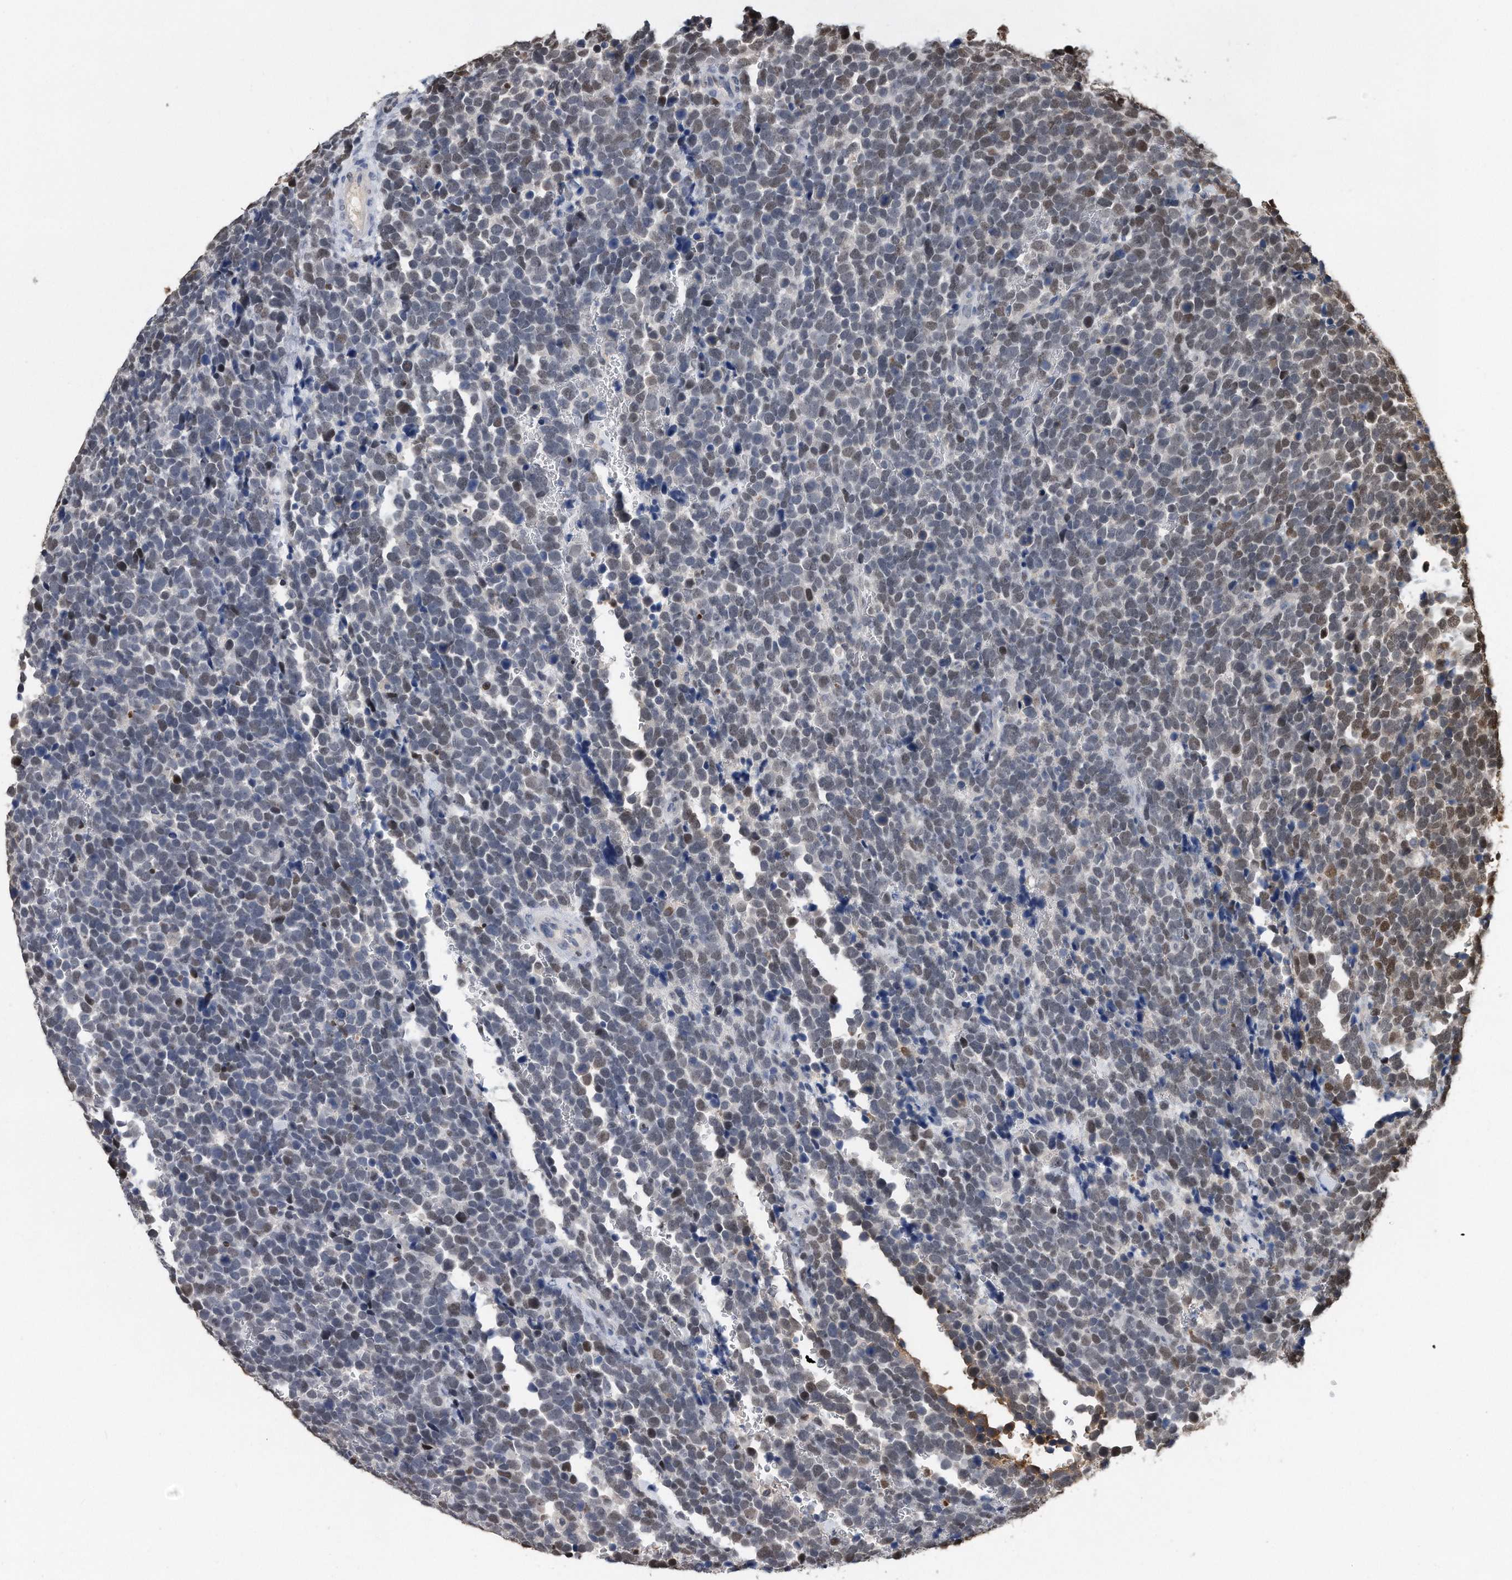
{"staining": {"intensity": "moderate", "quantity": "<25%", "location": "nuclear"}, "tissue": "urothelial cancer", "cell_type": "Tumor cells", "image_type": "cancer", "snomed": [{"axis": "morphology", "description": "Urothelial carcinoma, High grade"}, {"axis": "topography", "description": "Urinary bladder"}], "caption": "A photomicrograph of urothelial cancer stained for a protein displays moderate nuclear brown staining in tumor cells. The staining is performed using DAB brown chromogen to label protein expression. The nuclei are counter-stained blue using hematoxylin.", "gene": "PCNA", "patient": {"sex": "female", "age": 82}}